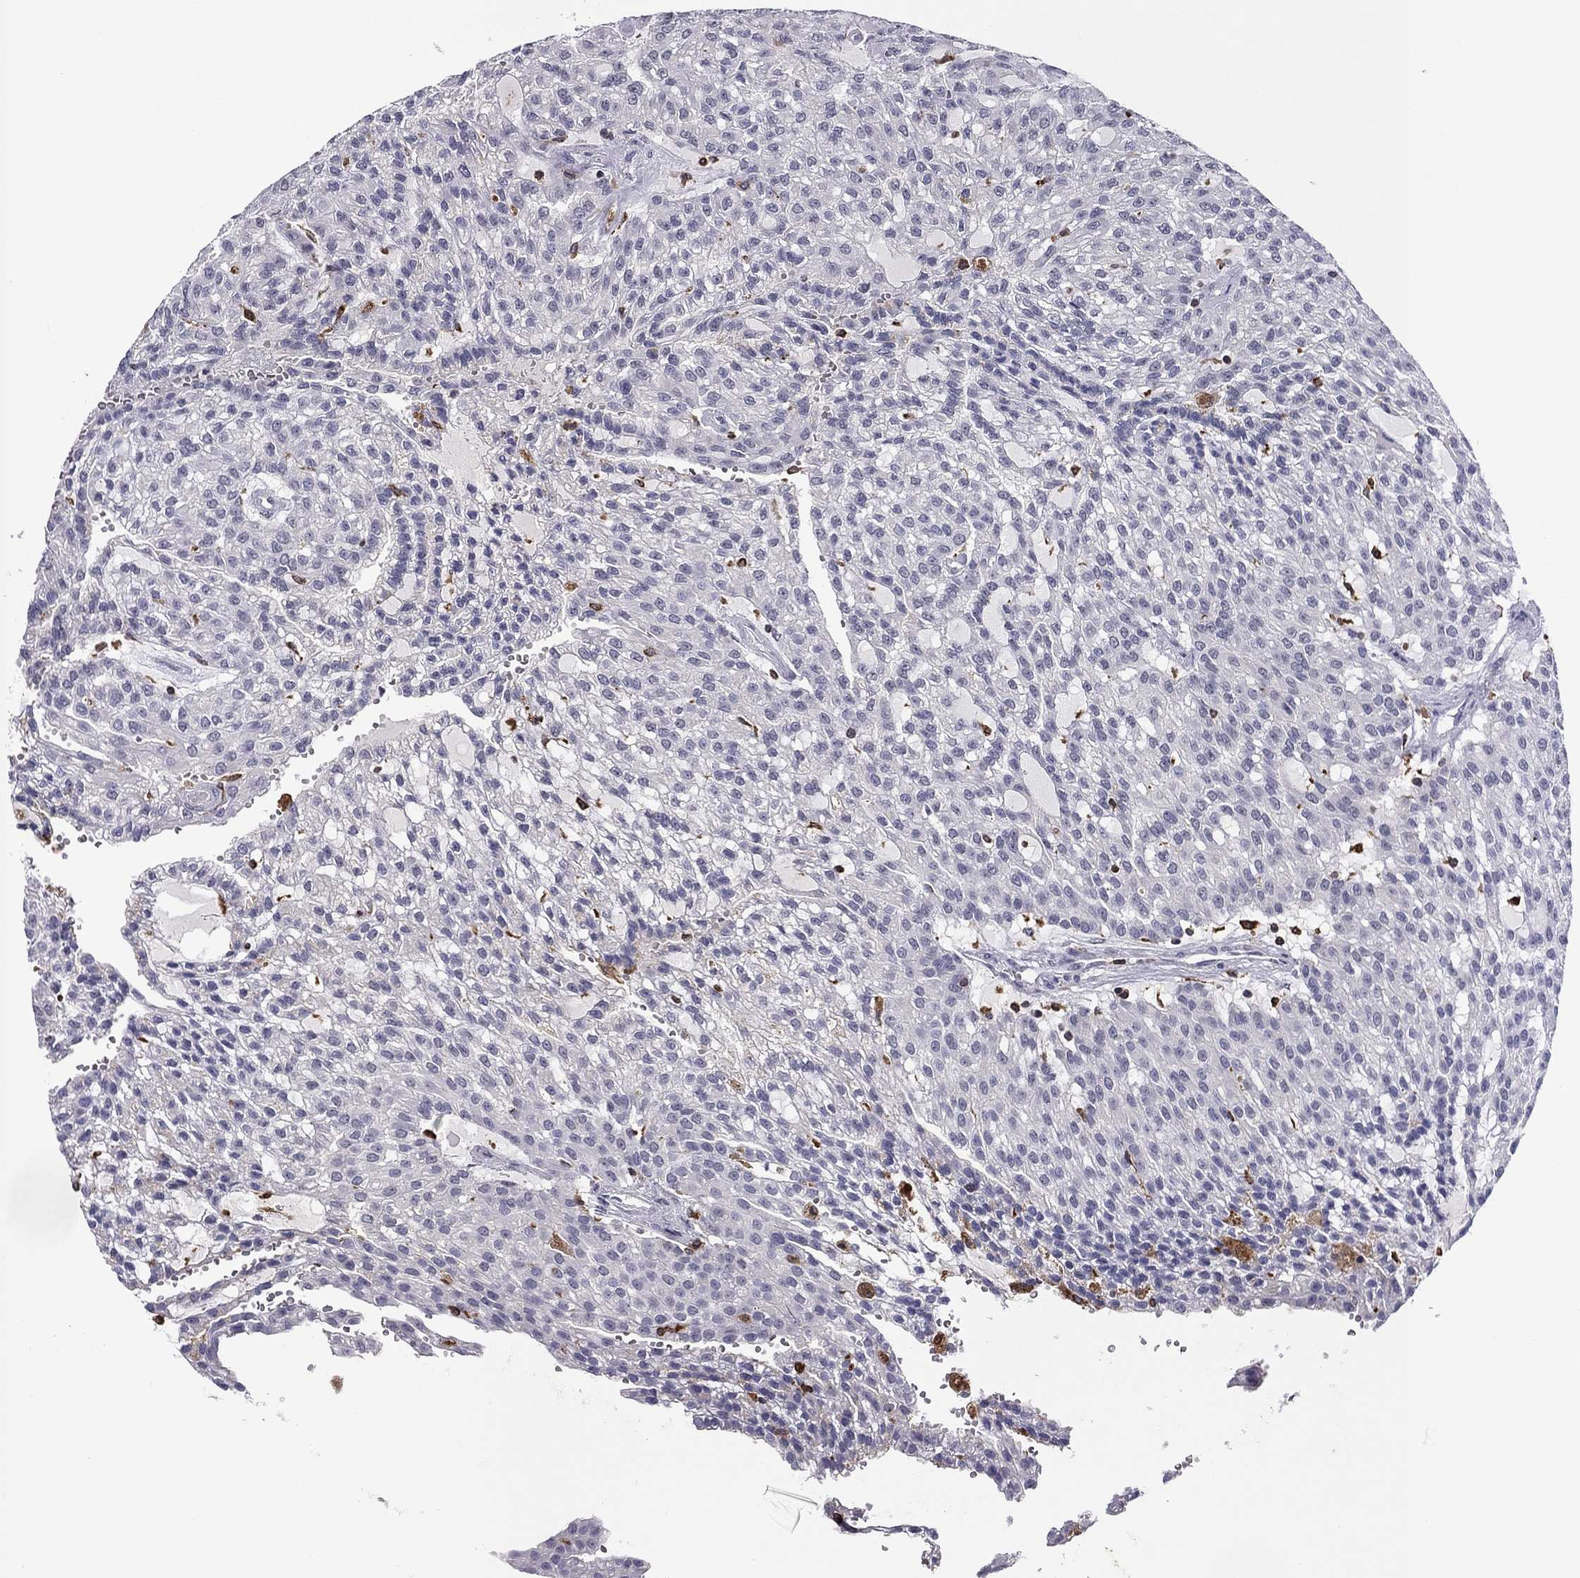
{"staining": {"intensity": "negative", "quantity": "none", "location": "none"}, "tissue": "renal cancer", "cell_type": "Tumor cells", "image_type": "cancer", "snomed": [{"axis": "morphology", "description": "Adenocarcinoma, NOS"}, {"axis": "topography", "description": "Kidney"}], "caption": "Immunohistochemical staining of human renal adenocarcinoma exhibits no significant expression in tumor cells.", "gene": "PLCB2", "patient": {"sex": "male", "age": 63}}